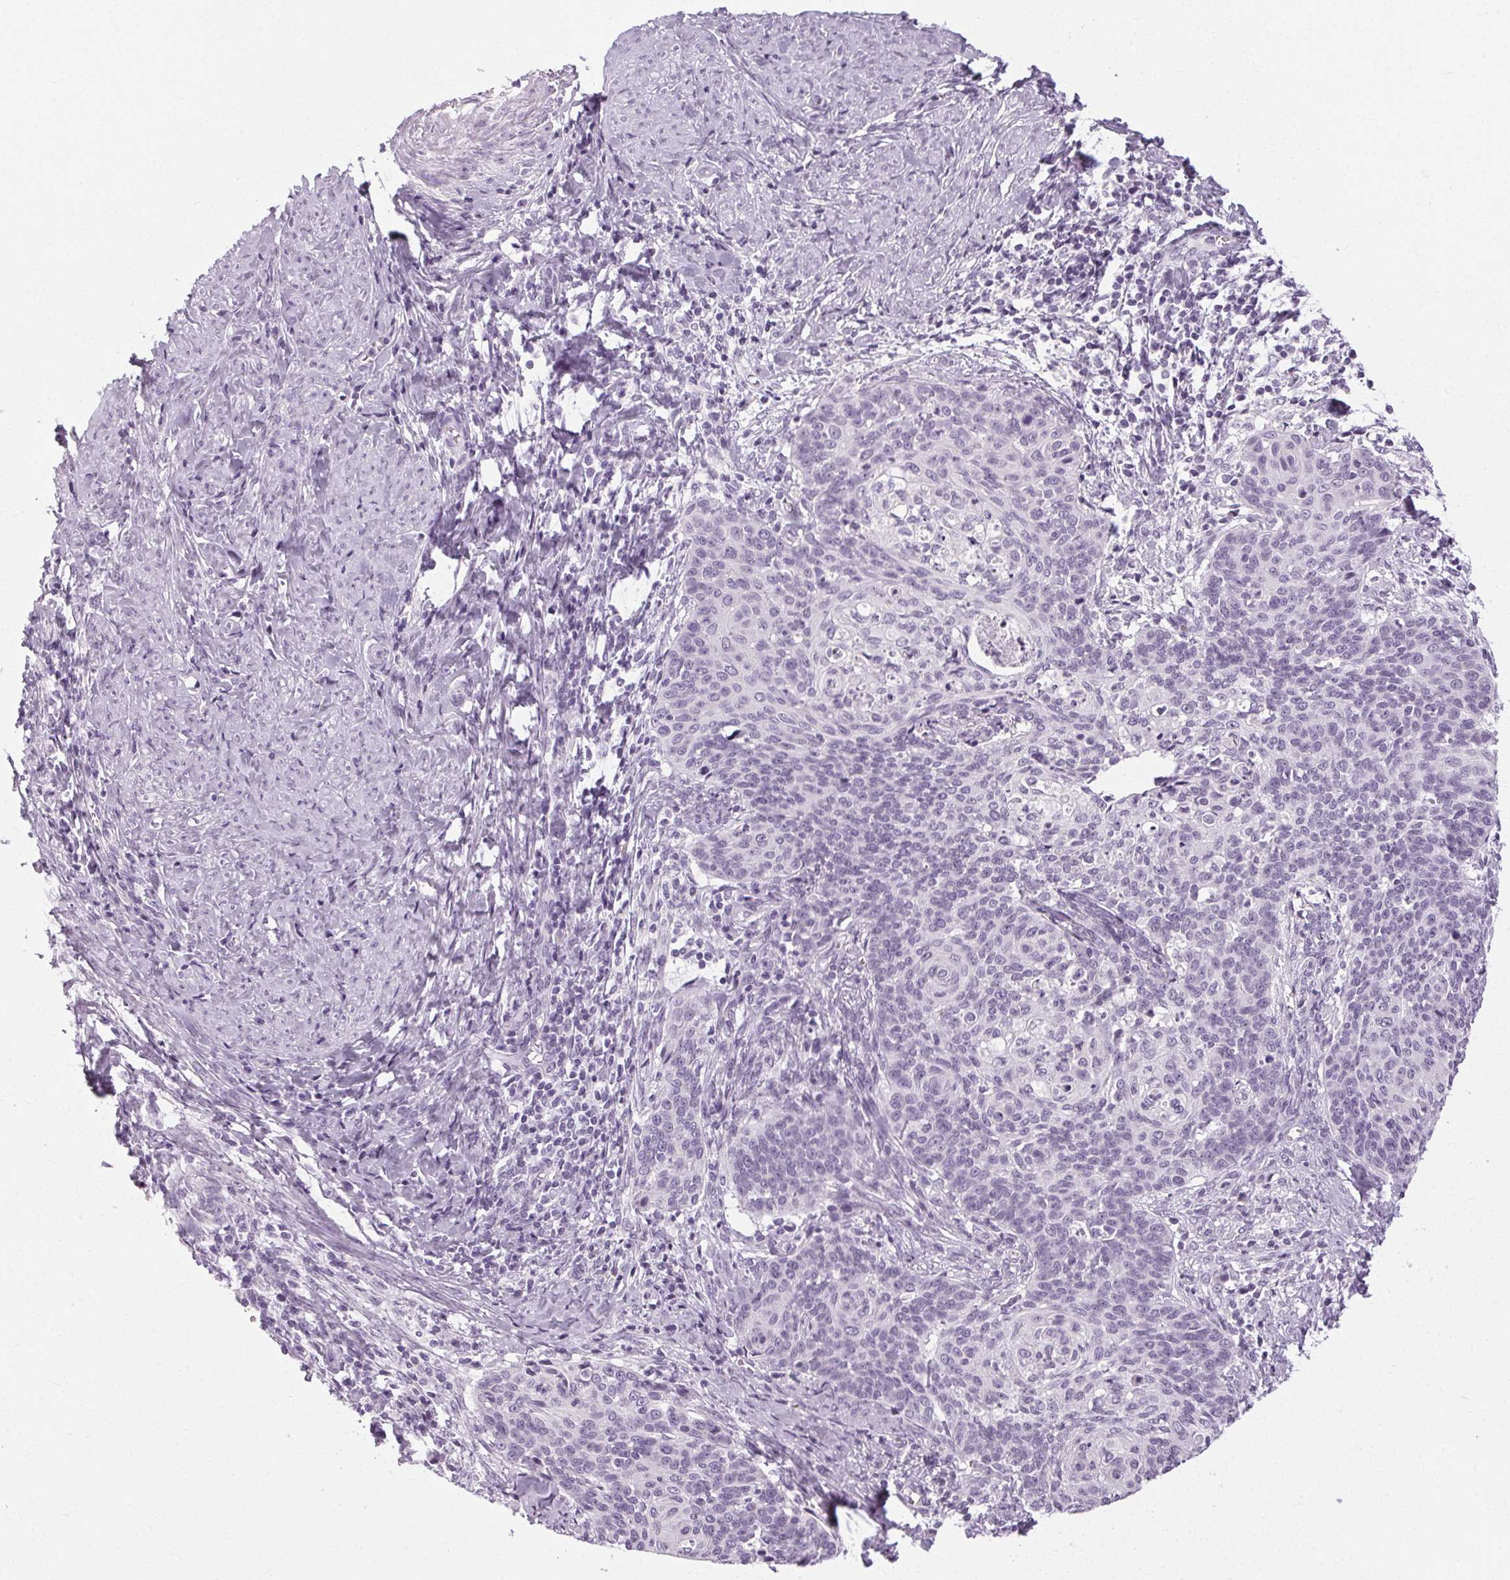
{"staining": {"intensity": "negative", "quantity": "none", "location": "none"}, "tissue": "cervical cancer", "cell_type": "Tumor cells", "image_type": "cancer", "snomed": [{"axis": "morphology", "description": "Normal tissue, NOS"}, {"axis": "morphology", "description": "Squamous cell carcinoma, NOS"}, {"axis": "topography", "description": "Cervix"}], "caption": "The photomicrograph reveals no significant positivity in tumor cells of cervical cancer (squamous cell carcinoma).", "gene": "POMC", "patient": {"sex": "female", "age": 39}}